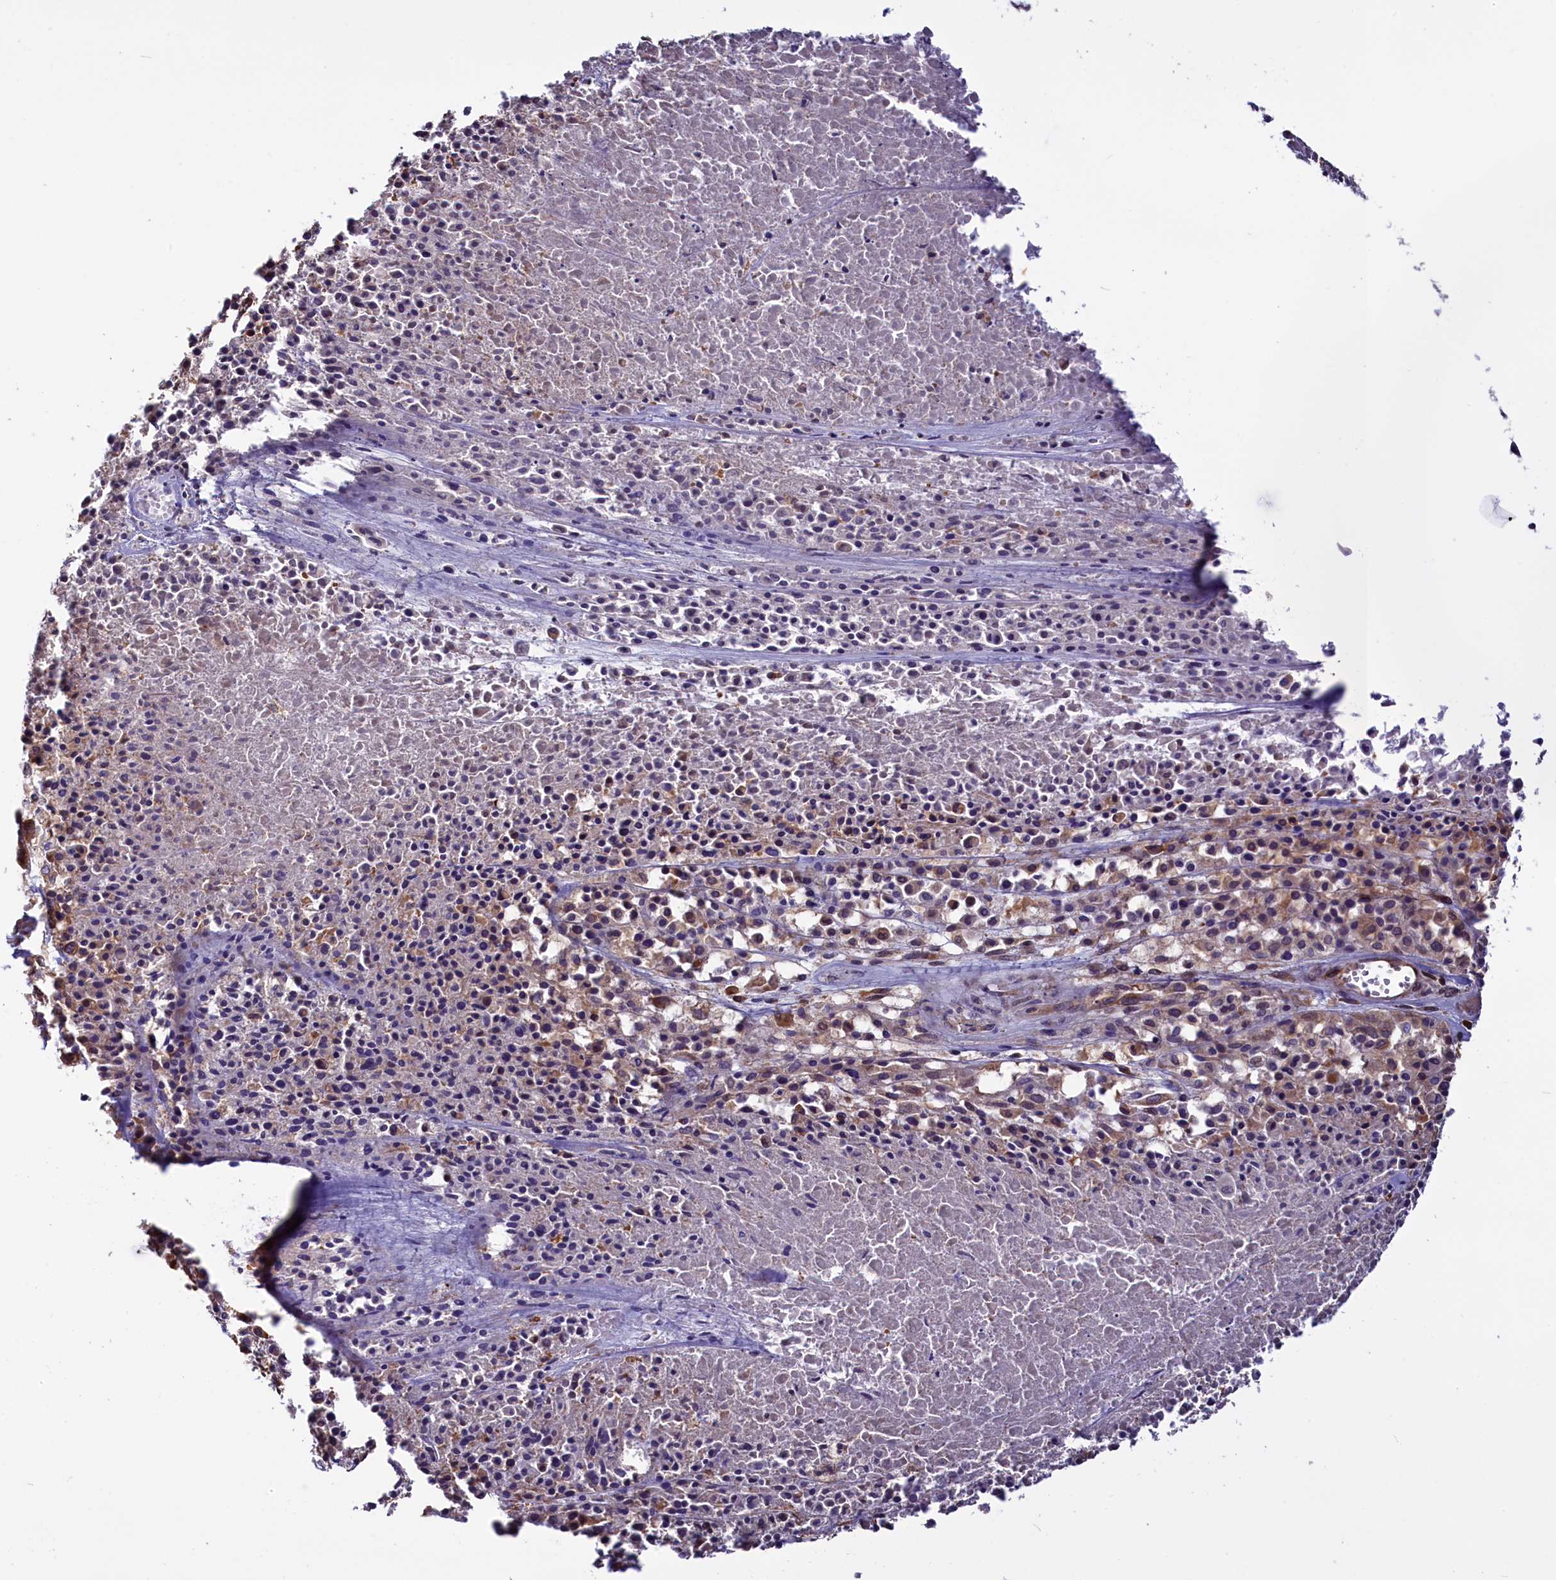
{"staining": {"intensity": "moderate", "quantity": "25%-75%", "location": "cytoplasmic/membranous"}, "tissue": "melanoma", "cell_type": "Tumor cells", "image_type": "cancer", "snomed": [{"axis": "morphology", "description": "Malignant melanoma, Metastatic site"}, {"axis": "topography", "description": "Skin"}], "caption": "The histopathology image exhibits a brown stain indicating the presence of a protein in the cytoplasmic/membranous of tumor cells in malignant melanoma (metastatic site).", "gene": "PDILT", "patient": {"sex": "female", "age": 81}}